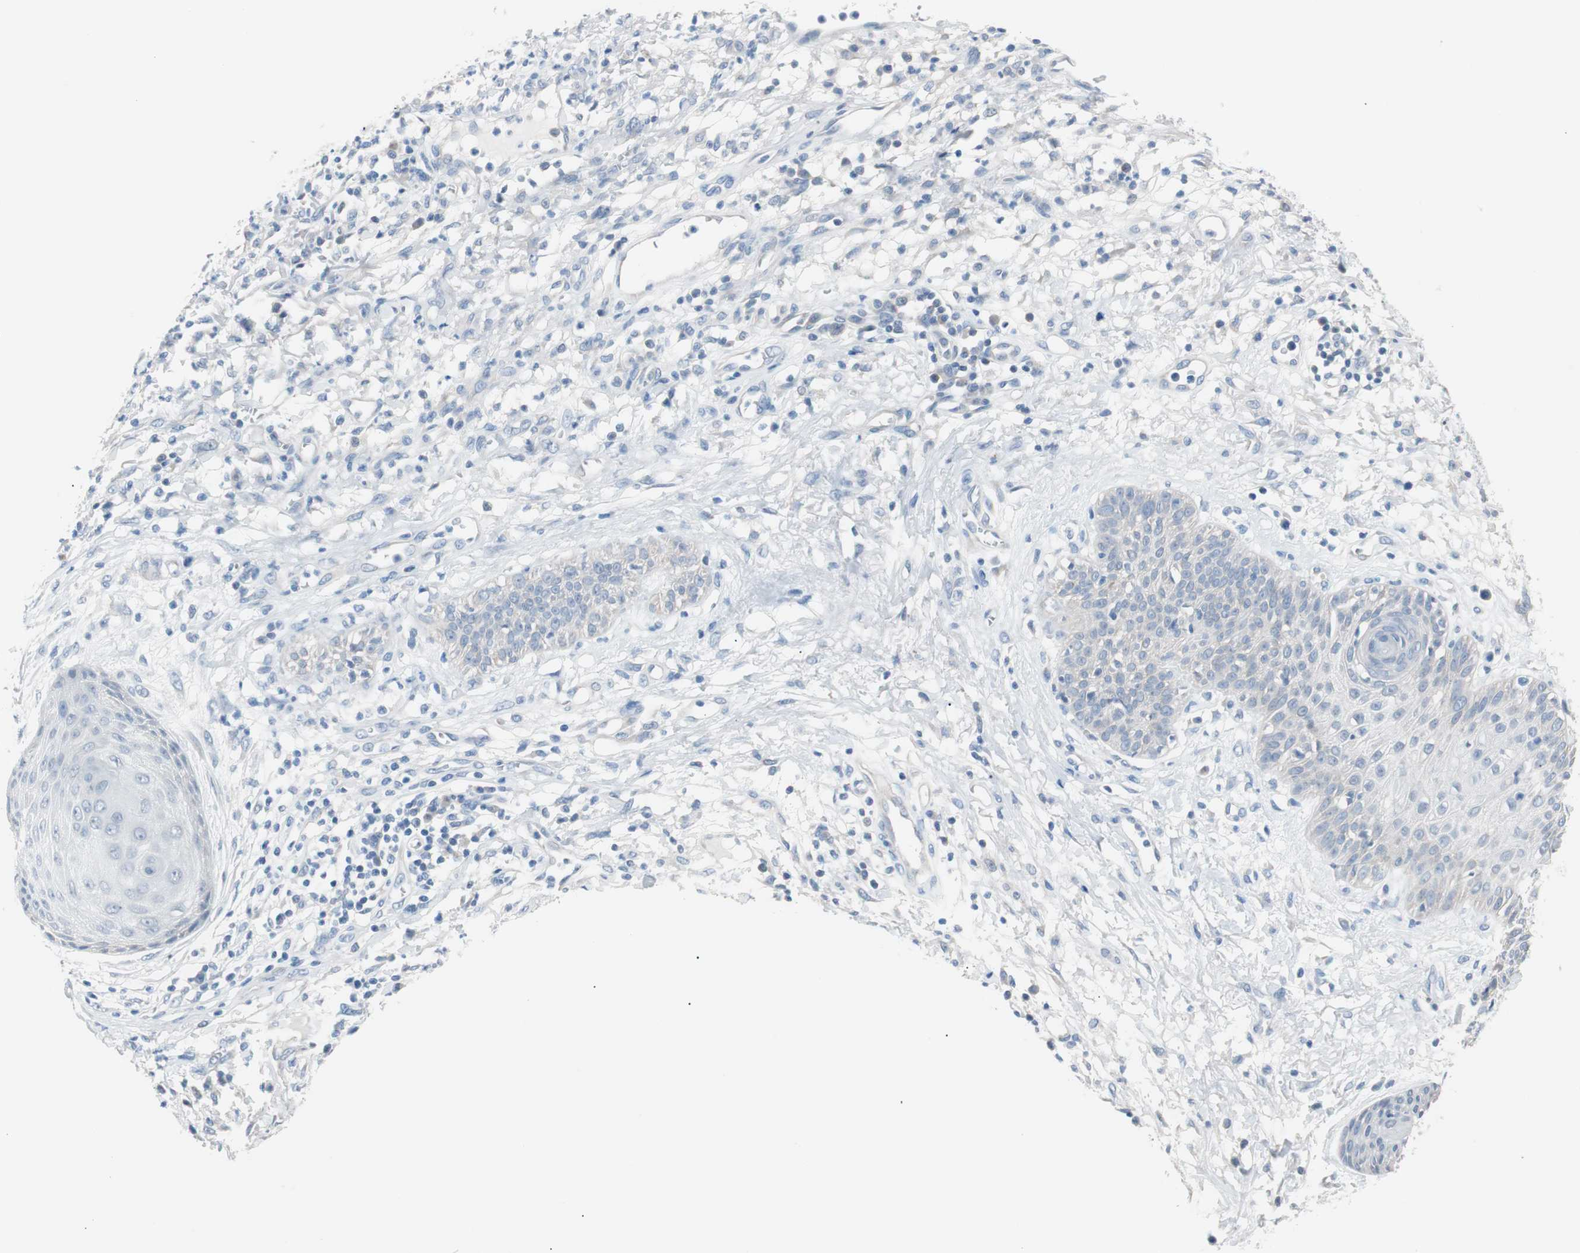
{"staining": {"intensity": "negative", "quantity": "none", "location": "none"}, "tissue": "skin cancer", "cell_type": "Tumor cells", "image_type": "cancer", "snomed": [{"axis": "morphology", "description": "Squamous cell carcinoma, NOS"}, {"axis": "topography", "description": "Skin"}], "caption": "IHC histopathology image of skin squamous cell carcinoma stained for a protein (brown), which displays no expression in tumor cells.", "gene": "VIL1", "patient": {"sex": "female", "age": 78}}